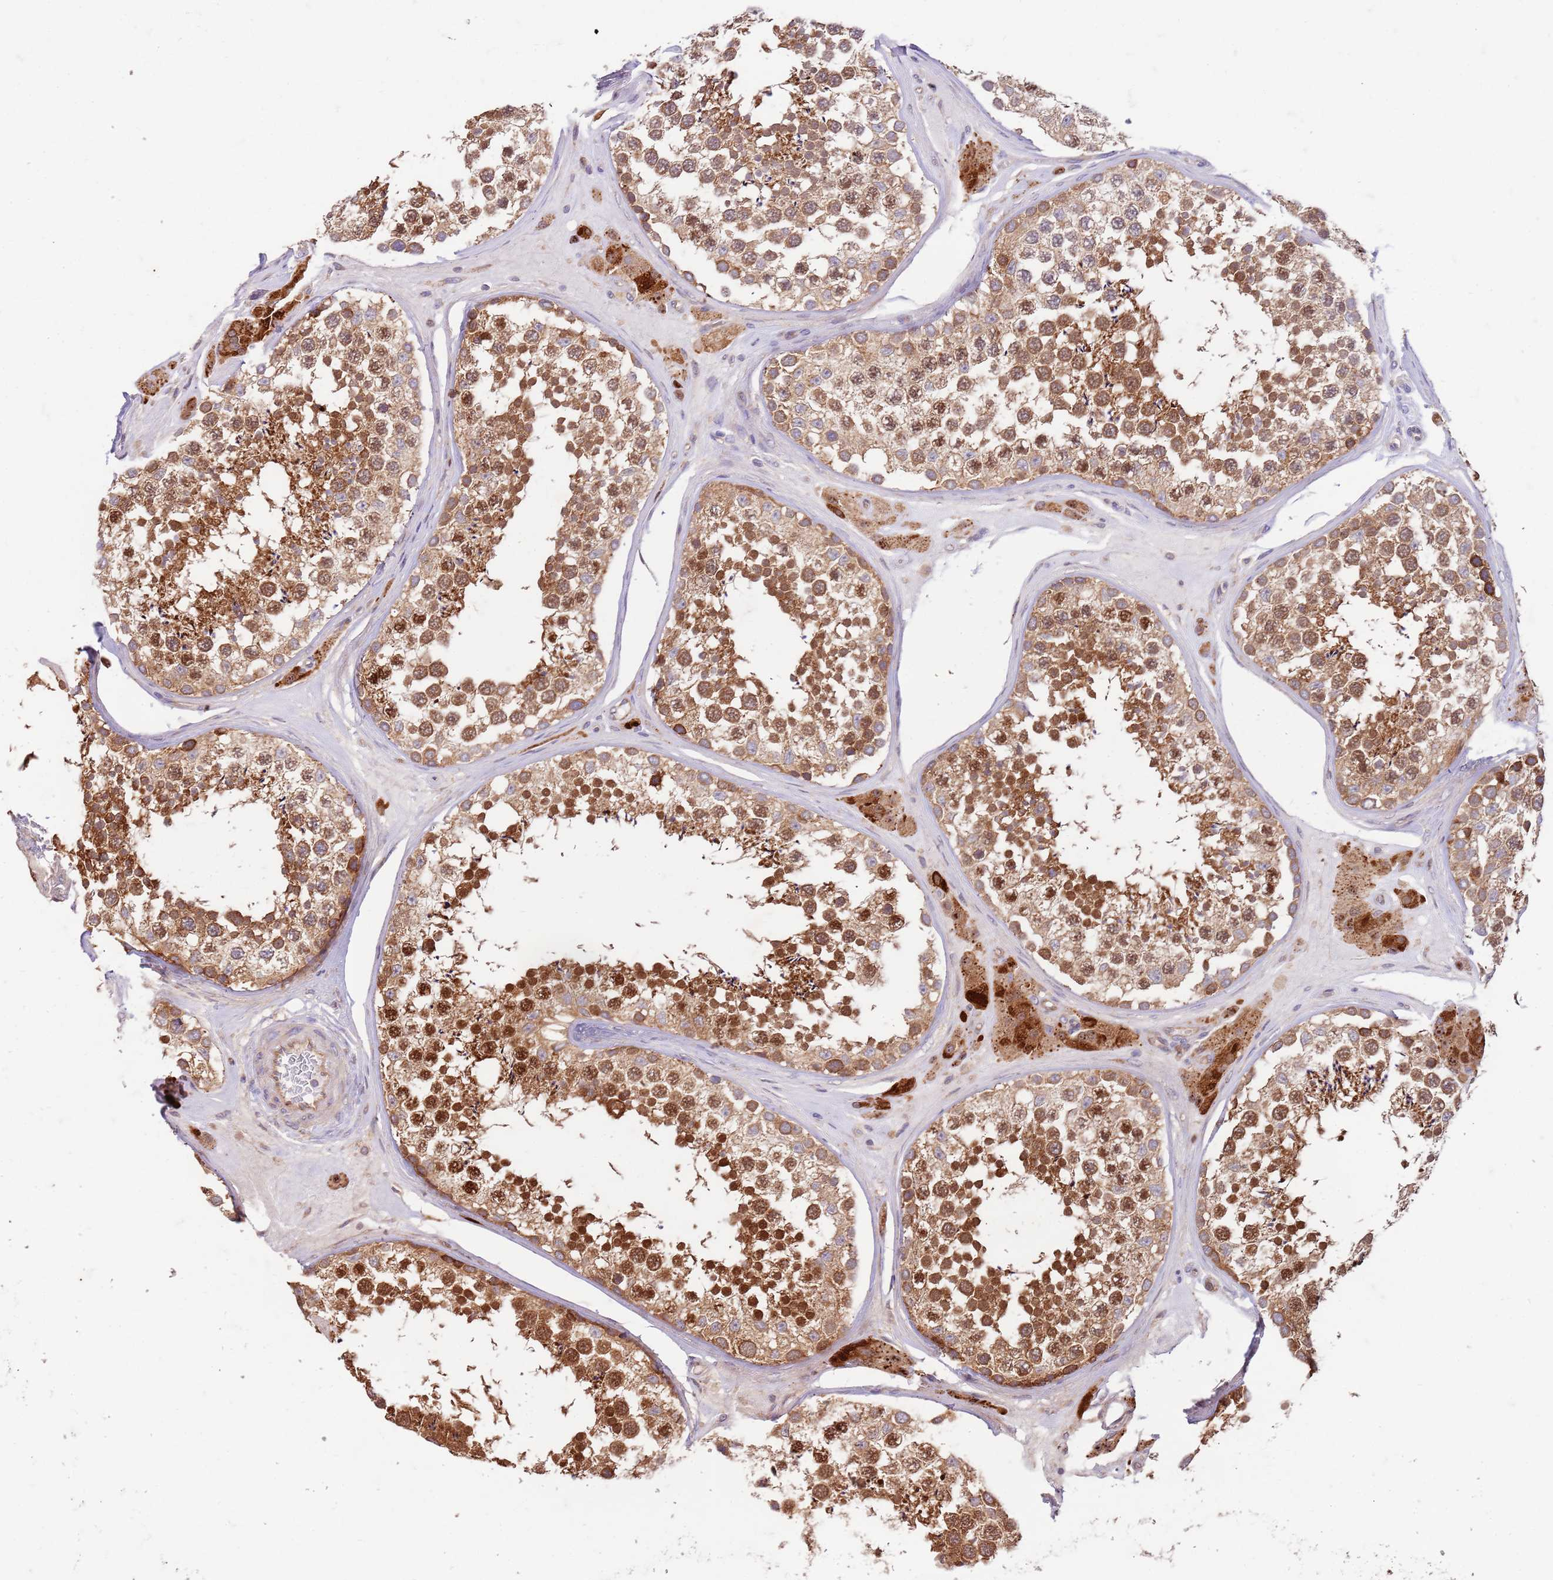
{"staining": {"intensity": "moderate", "quantity": ">75%", "location": "cytoplasmic/membranous,nuclear"}, "tissue": "testis", "cell_type": "Cells in seminiferous ducts", "image_type": "normal", "snomed": [{"axis": "morphology", "description": "Normal tissue, NOS"}, {"axis": "topography", "description": "Testis"}], "caption": "Immunohistochemistry (IHC) image of unremarkable human testis stained for a protein (brown), which displays medium levels of moderate cytoplasmic/membranous,nuclear positivity in about >75% of cells in seminiferous ducts.", "gene": "OSBP", "patient": {"sex": "male", "age": 46}}